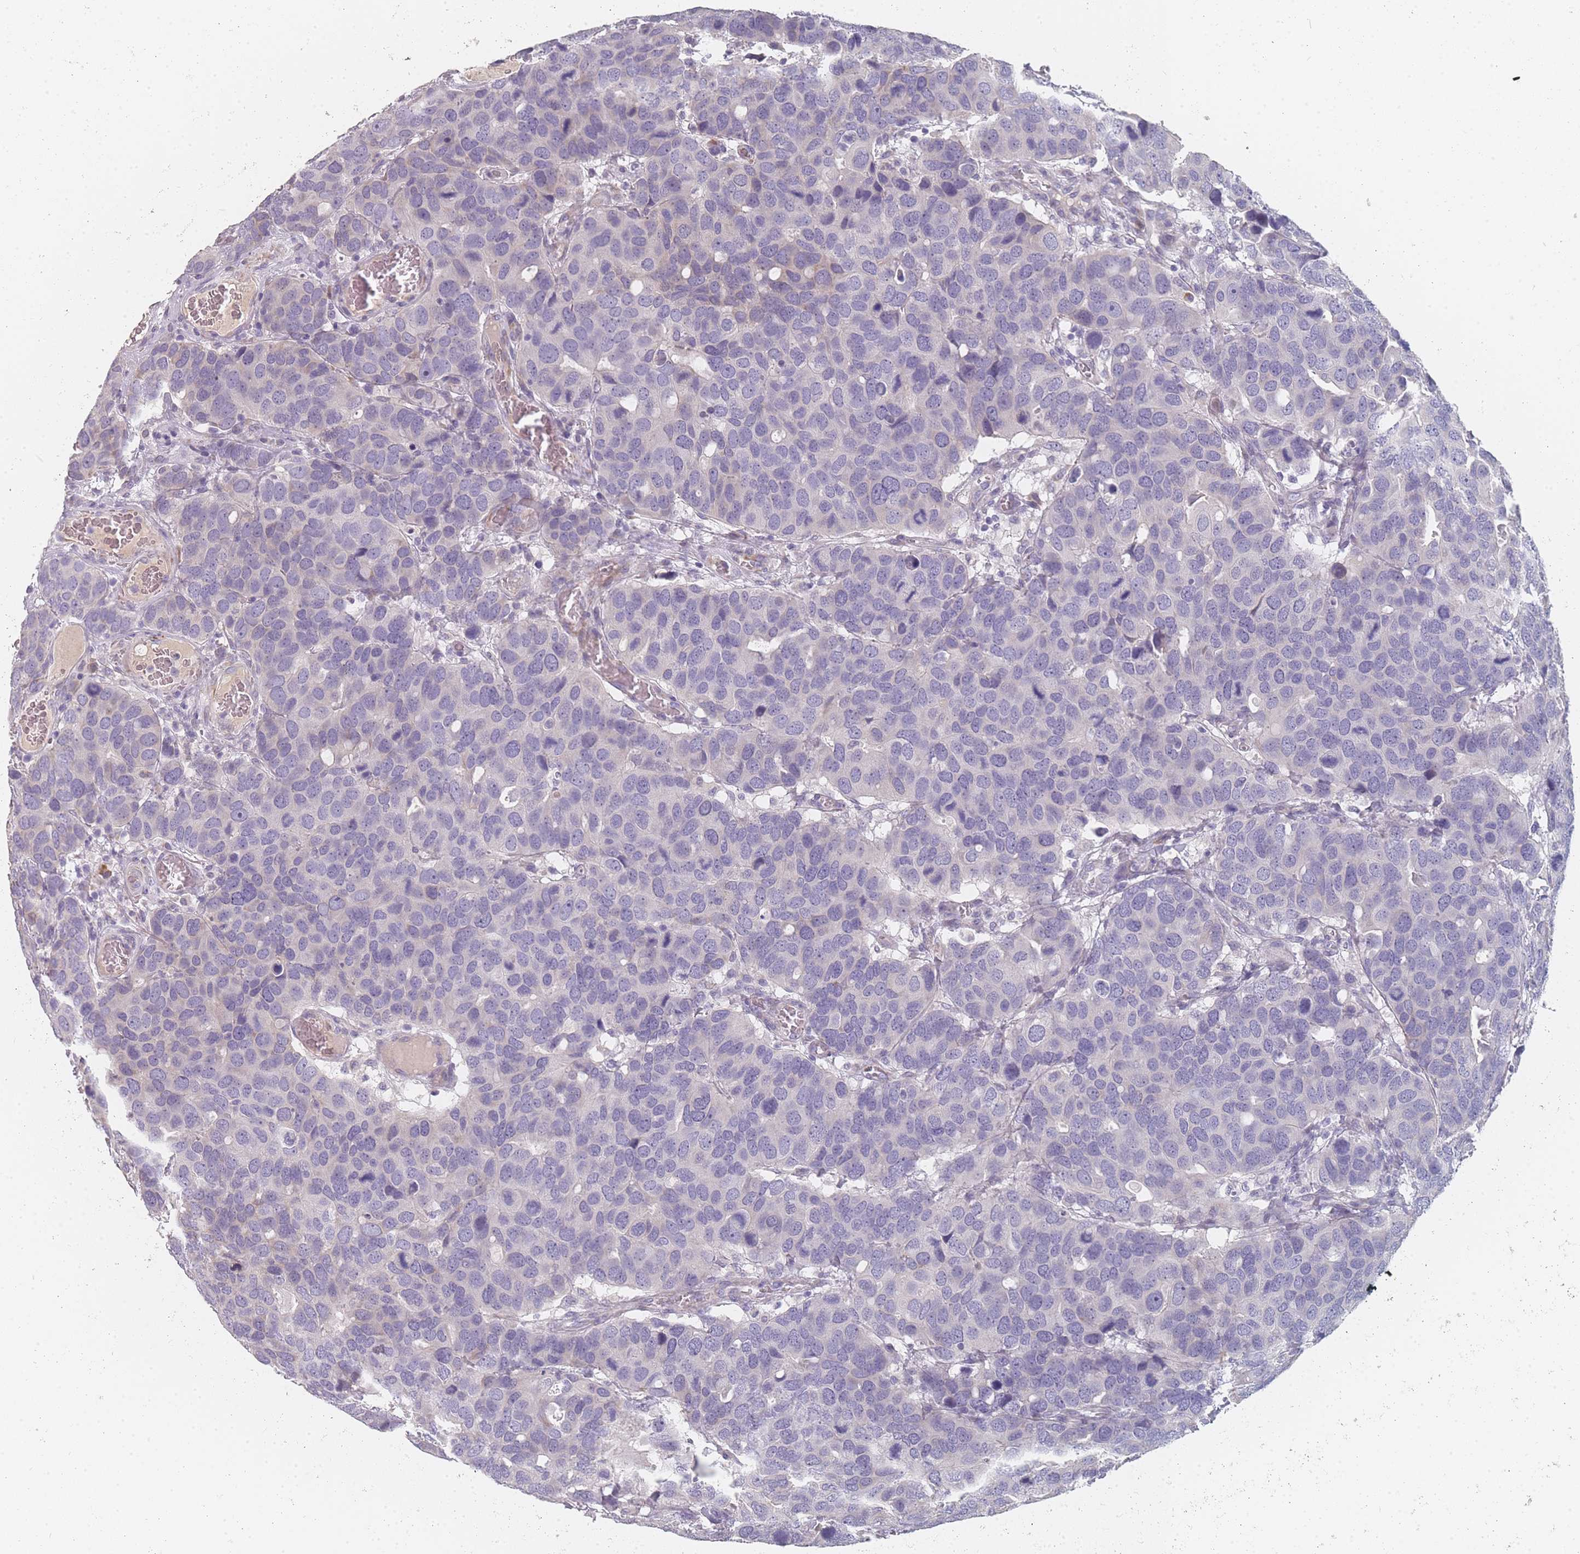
{"staining": {"intensity": "negative", "quantity": "none", "location": "none"}, "tissue": "breast cancer", "cell_type": "Tumor cells", "image_type": "cancer", "snomed": [{"axis": "morphology", "description": "Duct carcinoma"}, {"axis": "topography", "description": "Breast"}], "caption": "IHC histopathology image of neoplastic tissue: breast cancer stained with DAB displays no significant protein staining in tumor cells.", "gene": "SLC35E4", "patient": {"sex": "female", "age": 83}}